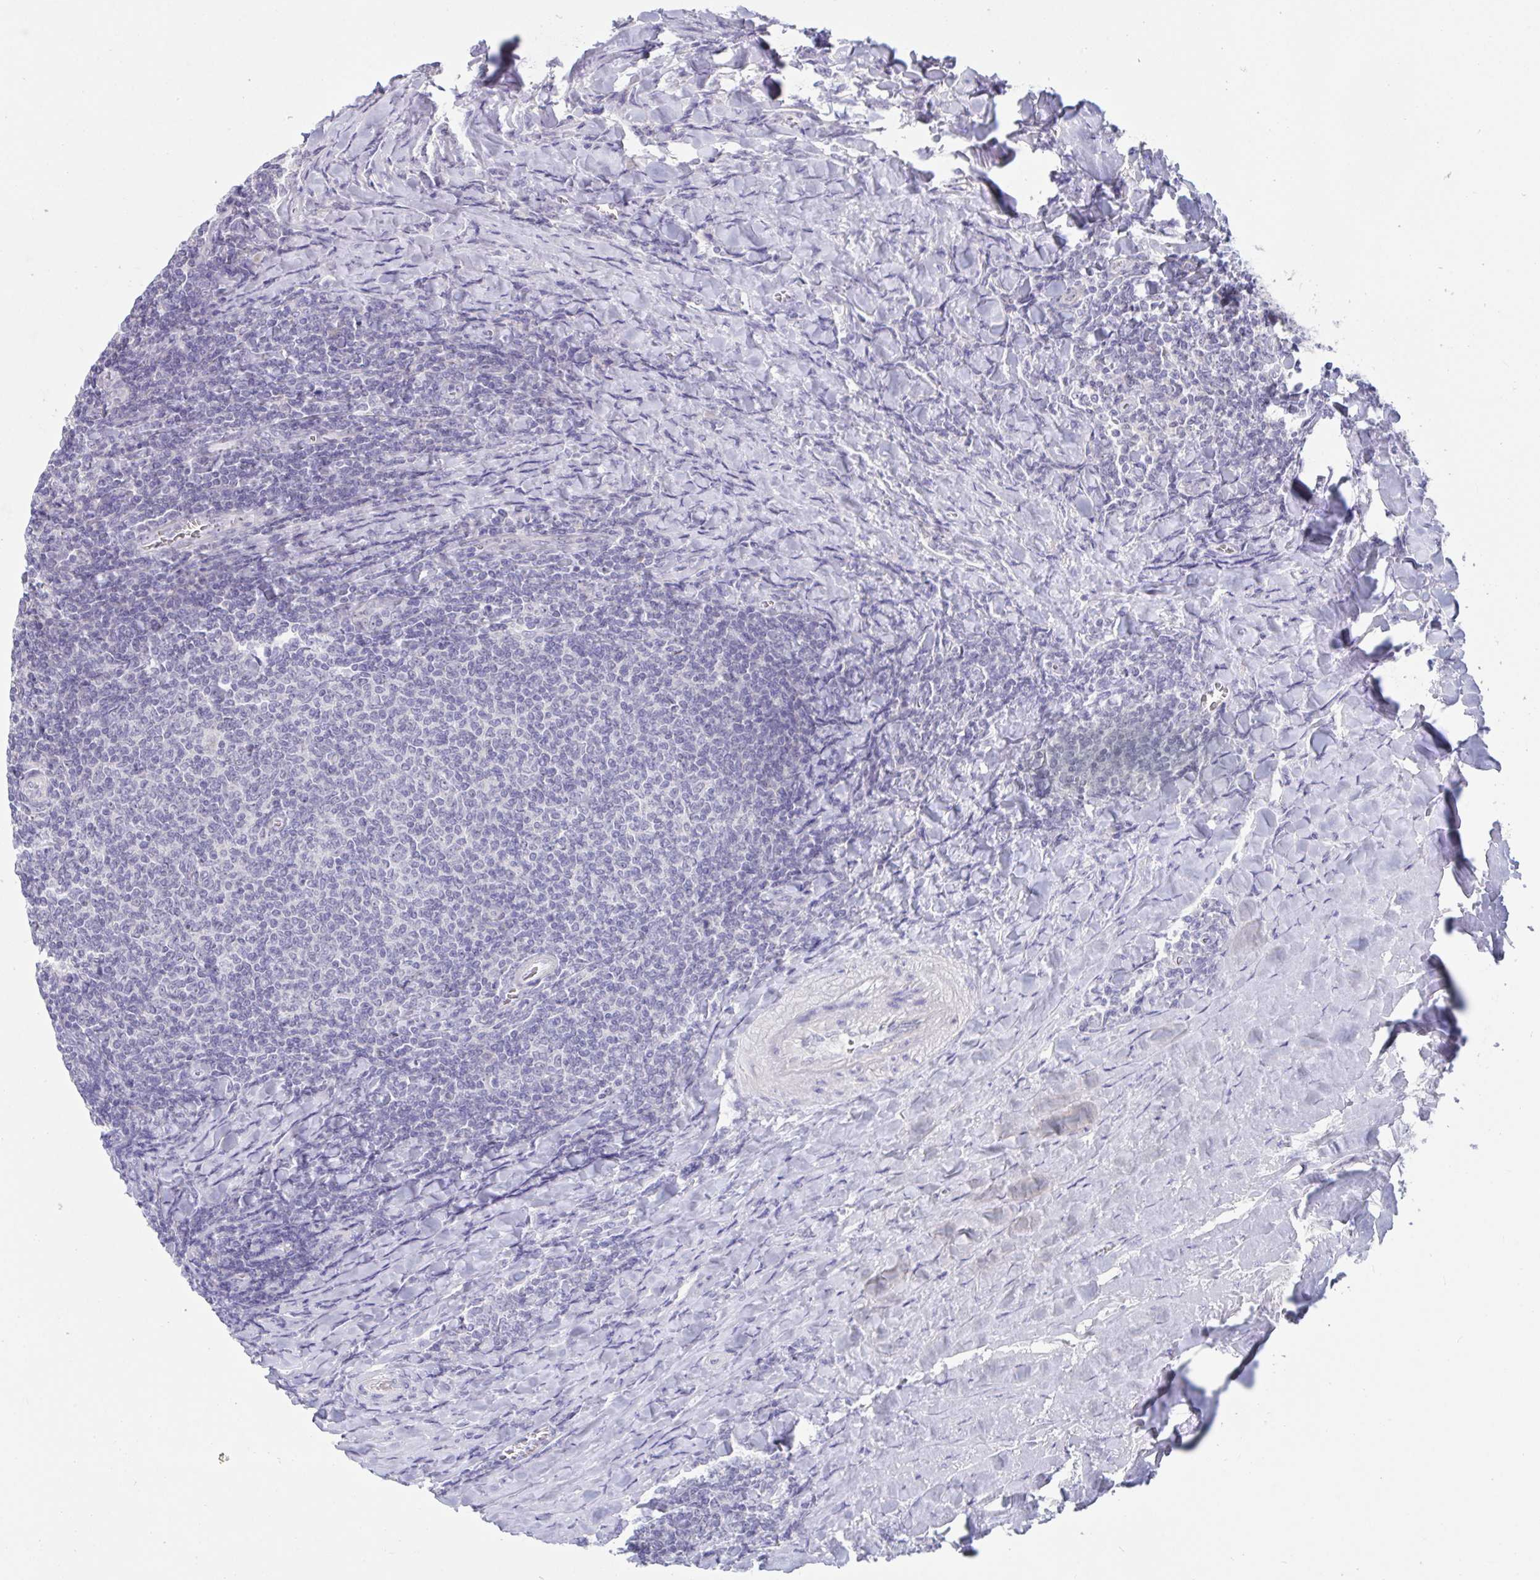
{"staining": {"intensity": "negative", "quantity": "none", "location": "none"}, "tissue": "lymphoma", "cell_type": "Tumor cells", "image_type": "cancer", "snomed": [{"axis": "morphology", "description": "Malignant lymphoma, non-Hodgkin's type, Low grade"}, {"axis": "topography", "description": "Lymph node"}], "caption": "Tumor cells are negative for brown protein staining in lymphoma. Brightfield microscopy of immunohistochemistry (IHC) stained with DAB (3,3'-diaminobenzidine) (brown) and hematoxylin (blue), captured at high magnification.", "gene": "MYC", "patient": {"sex": "male", "age": 52}}